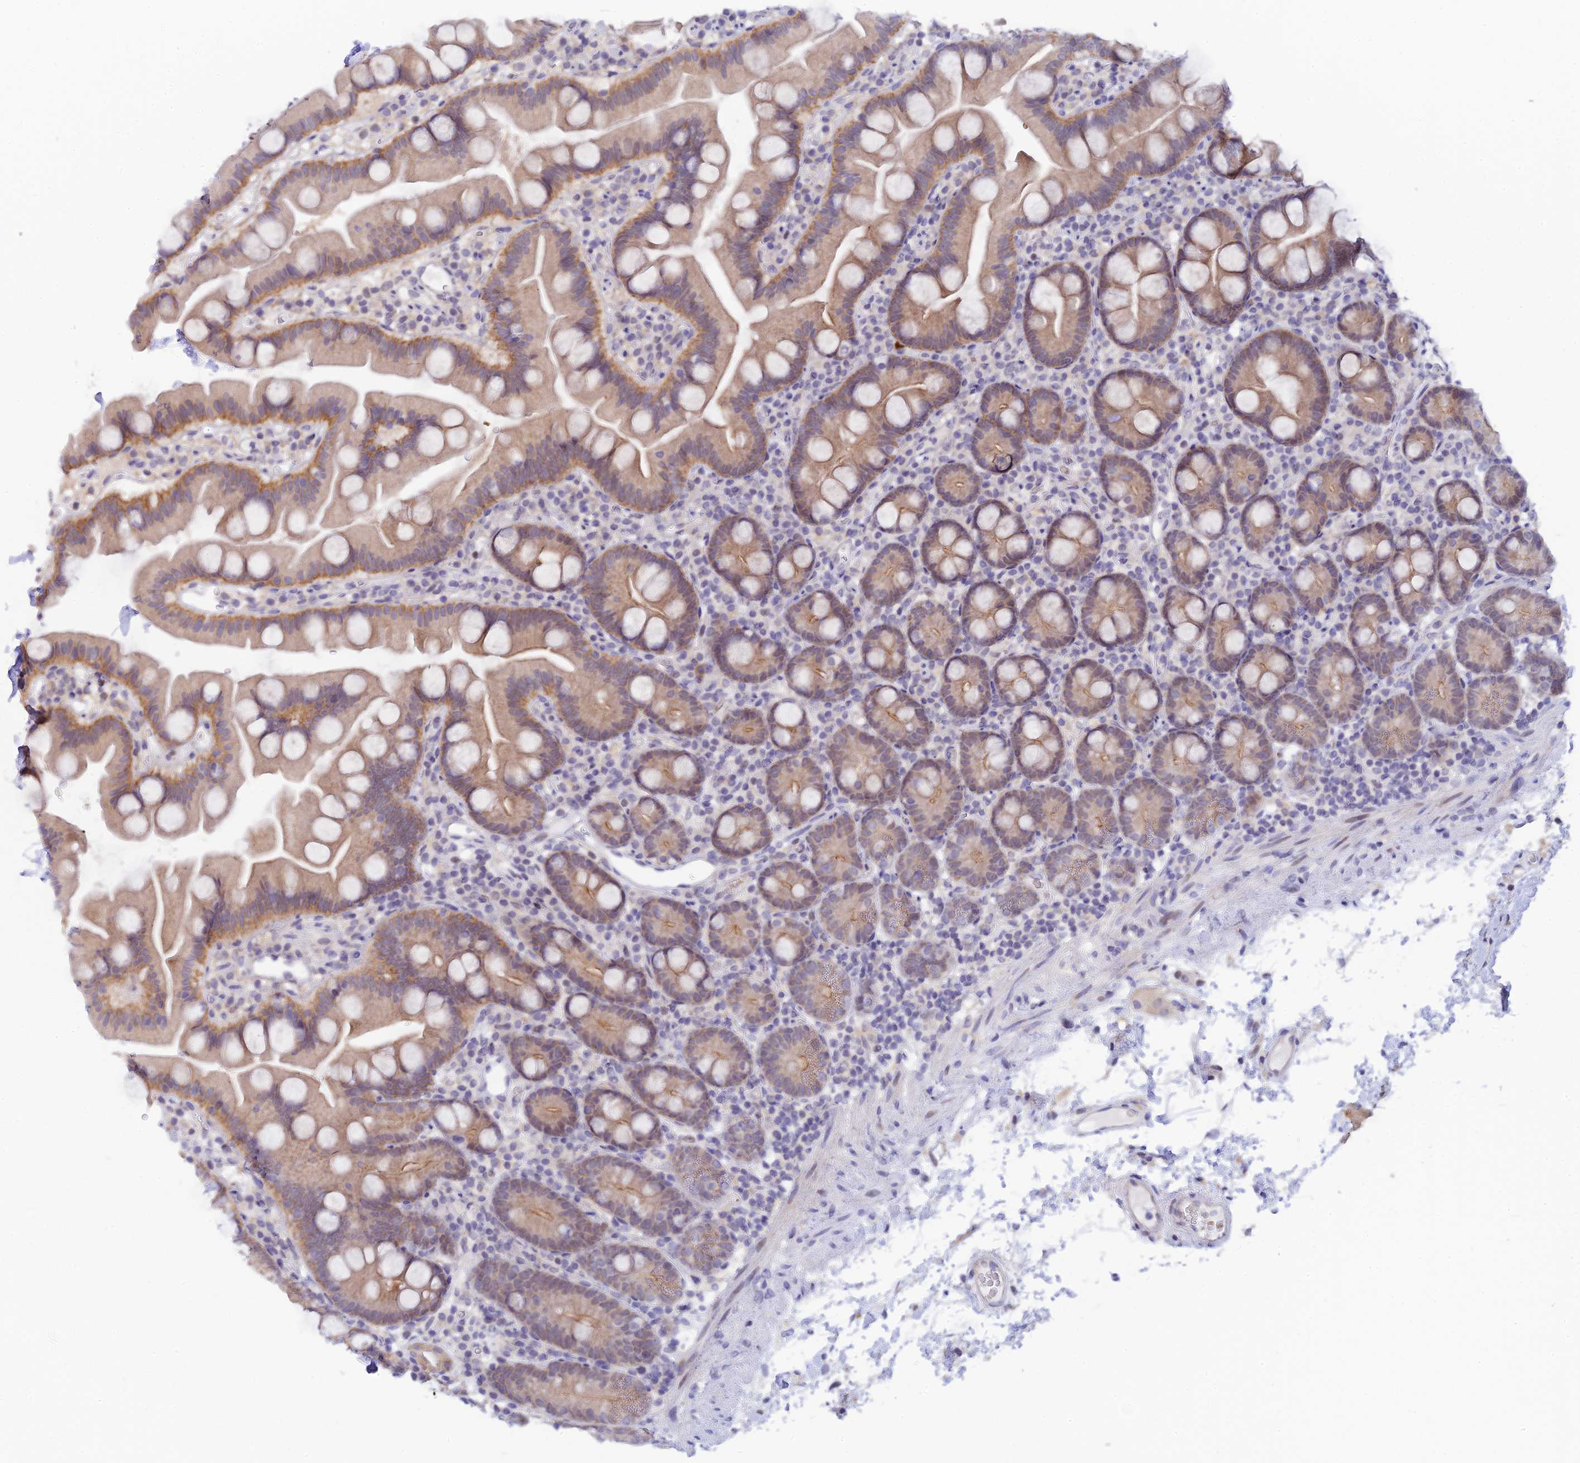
{"staining": {"intensity": "moderate", "quantity": "25%-75%", "location": "cytoplasmic/membranous"}, "tissue": "small intestine", "cell_type": "Glandular cells", "image_type": "normal", "snomed": [{"axis": "morphology", "description": "Normal tissue, NOS"}, {"axis": "topography", "description": "Small intestine"}], "caption": "This histopathology image shows unremarkable small intestine stained with immunohistochemistry (IHC) to label a protein in brown. The cytoplasmic/membranous of glandular cells show moderate positivity for the protein. Nuclei are counter-stained blue.", "gene": "RASGEF1B", "patient": {"sex": "female", "age": 68}}